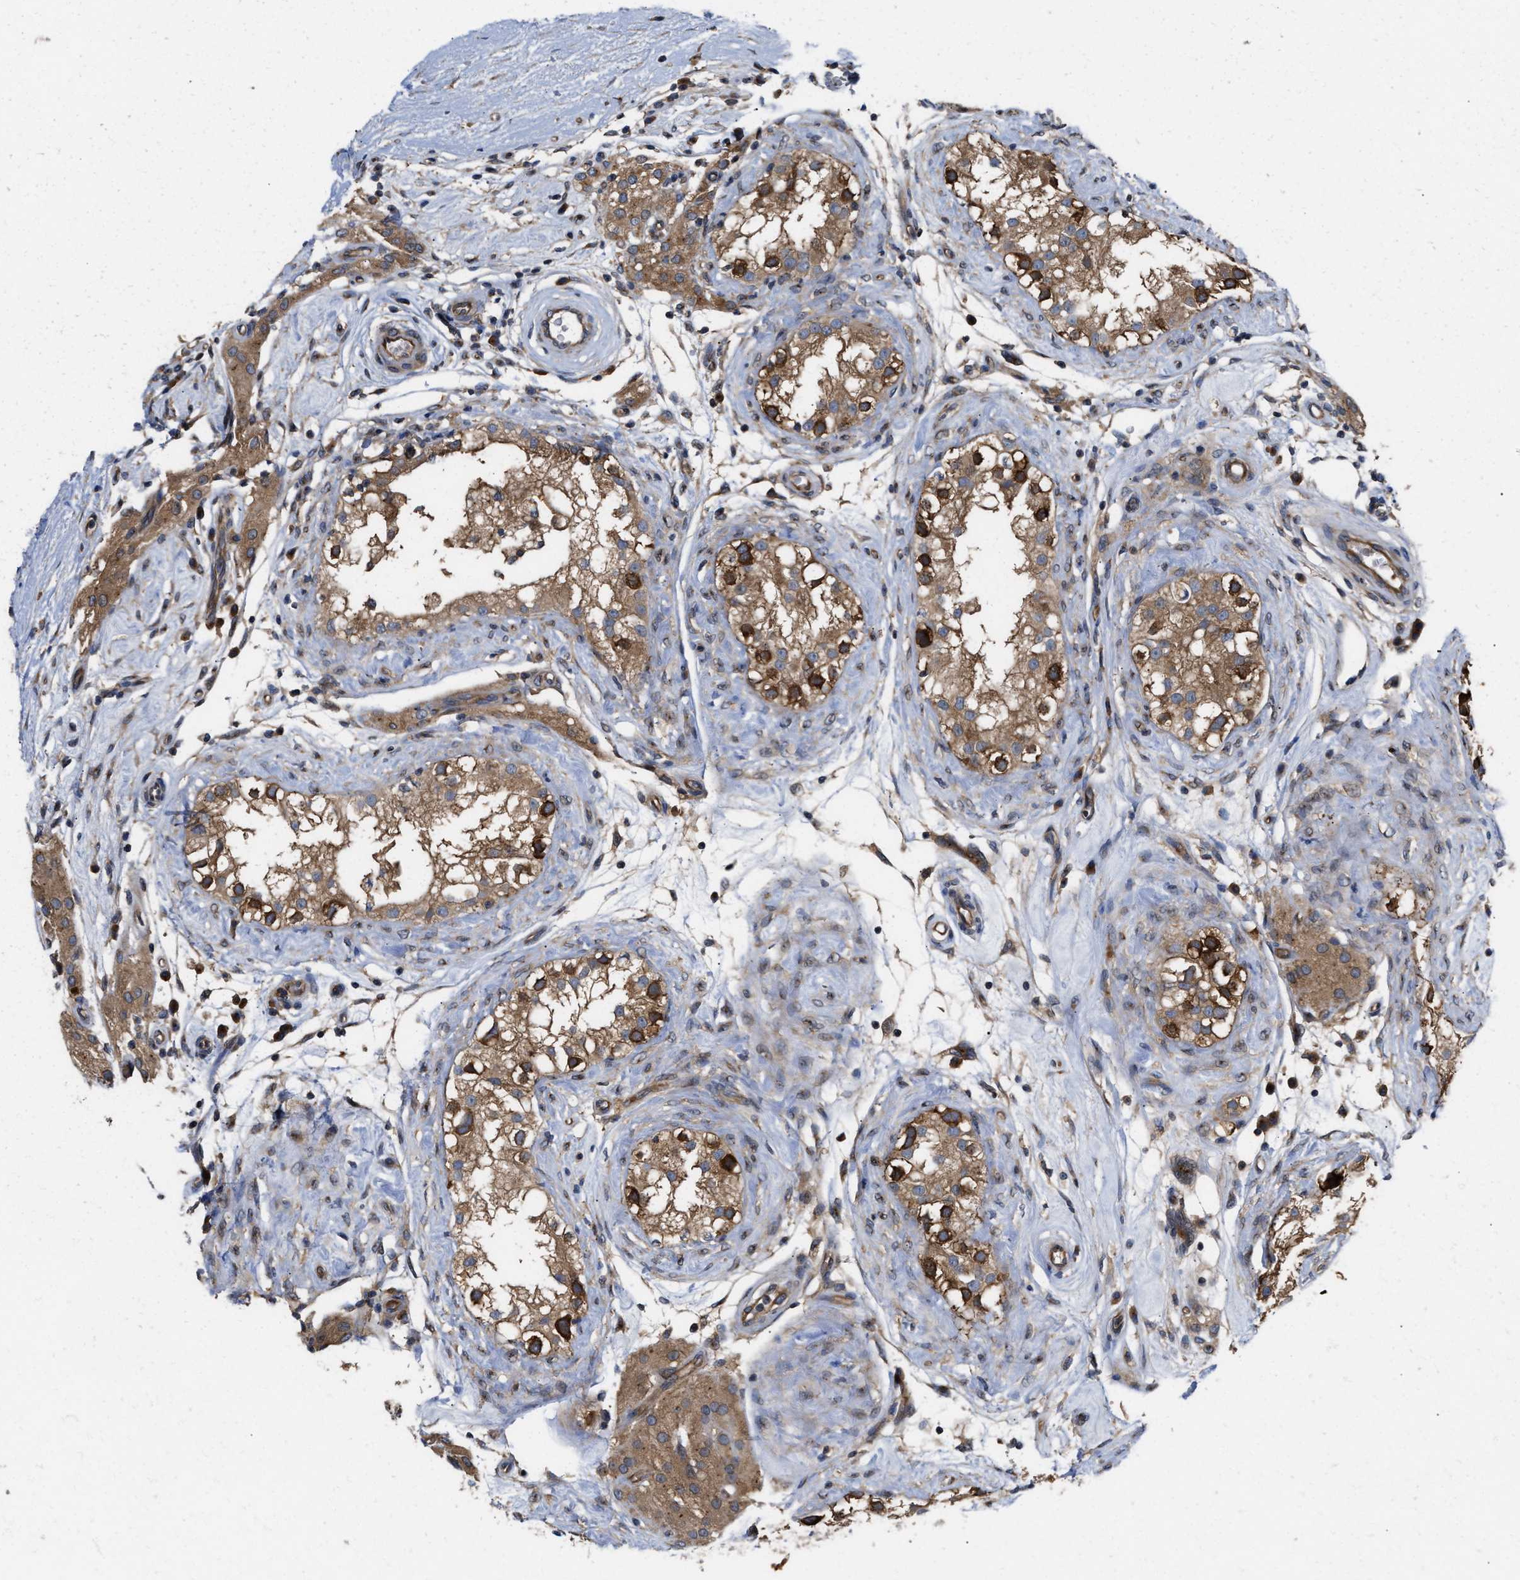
{"staining": {"intensity": "moderate", "quantity": ">75%", "location": "cytoplasmic/membranous"}, "tissue": "epididymis", "cell_type": "Glandular cells", "image_type": "normal", "snomed": [{"axis": "morphology", "description": "Normal tissue, NOS"}, {"axis": "morphology", "description": "Inflammation, NOS"}, {"axis": "topography", "description": "Epididymis"}], "caption": "Unremarkable epididymis was stained to show a protein in brown. There is medium levels of moderate cytoplasmic/membranous positivity in about >75% of glandular cells.", "gene": "LAPTM4B", "patient": {"sex": "male", "age": 84}}